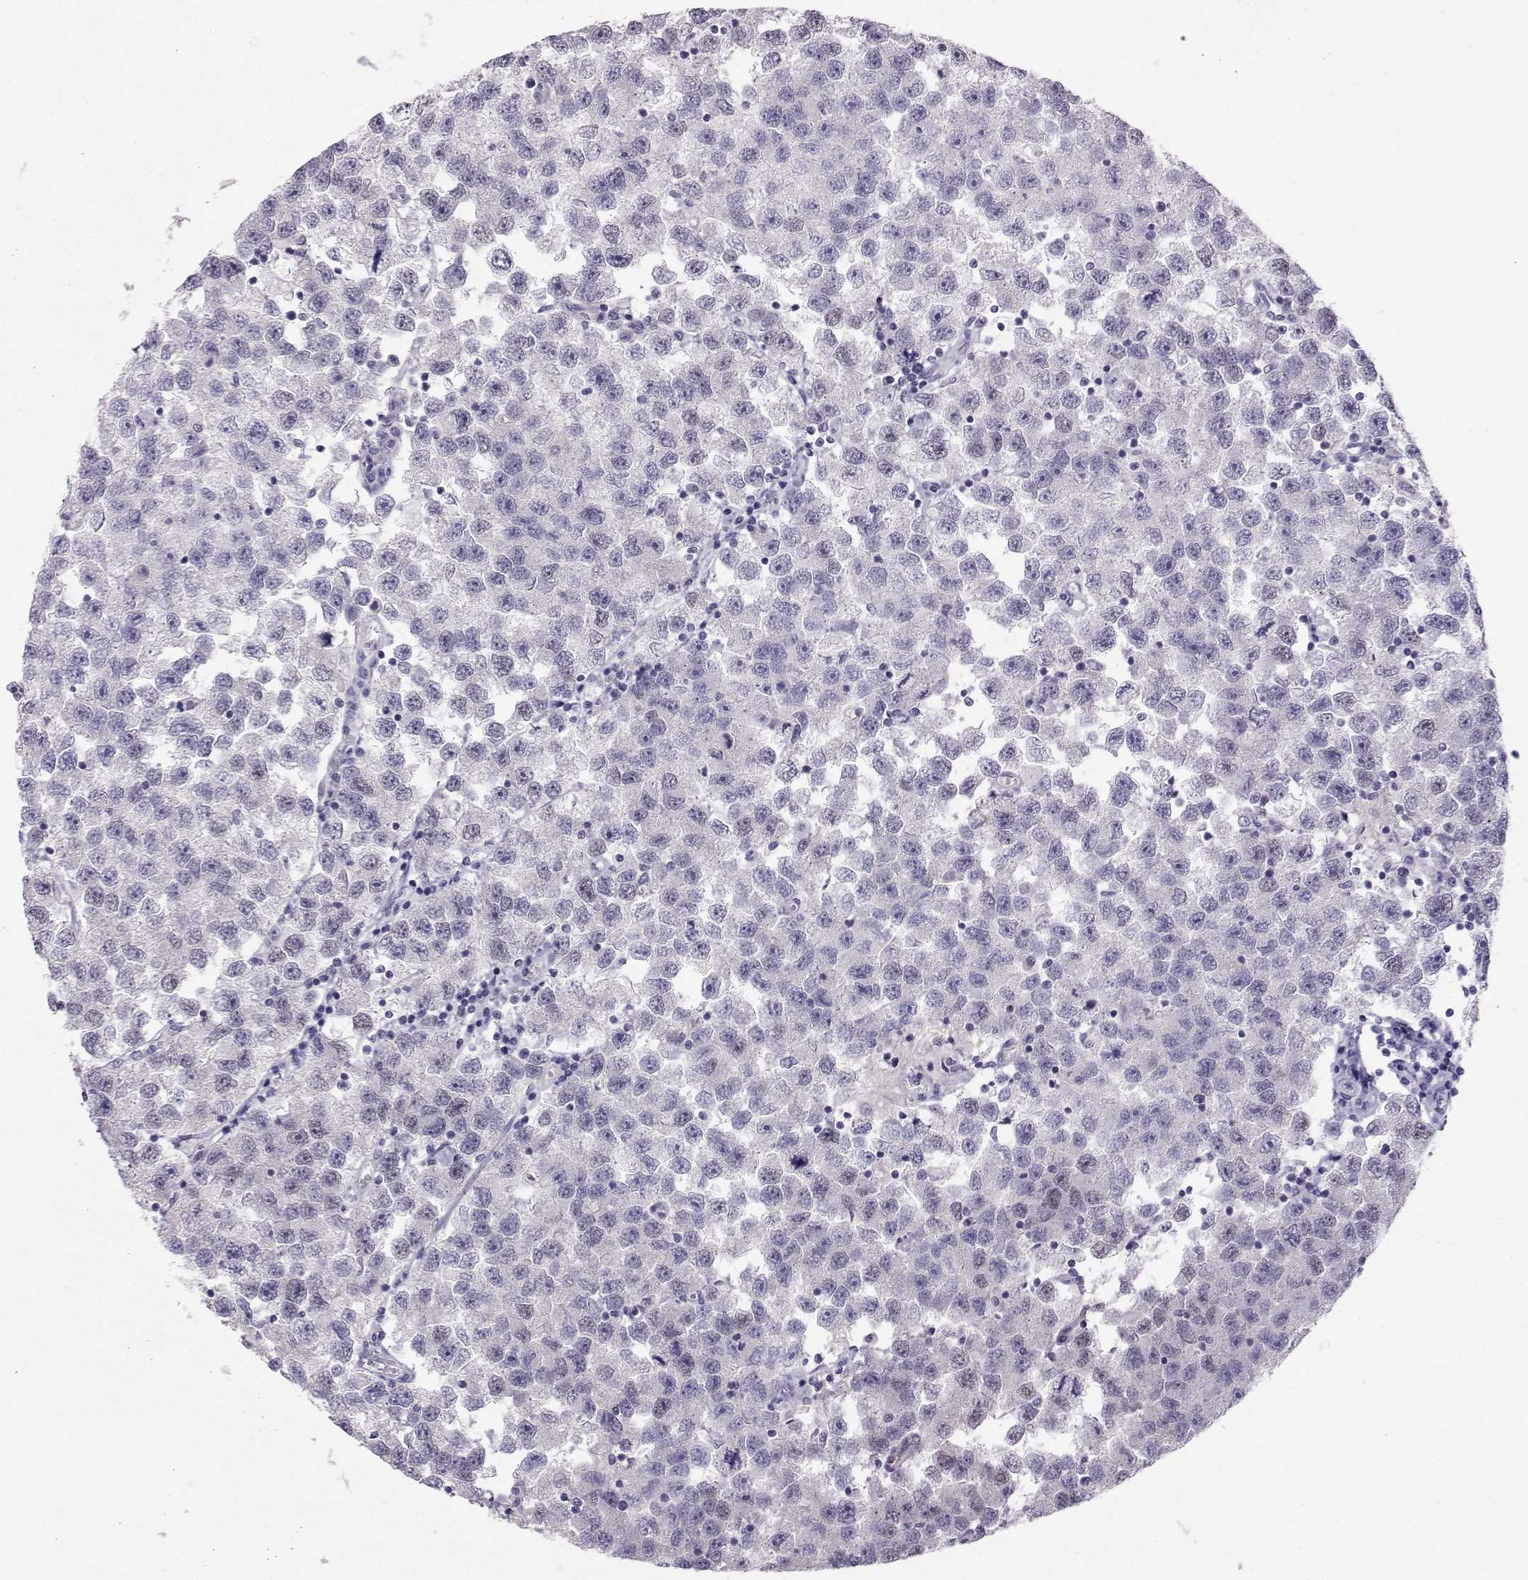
{"staining": {"intensity": "moderate", "quantity": "<25%", "location": "nuclear"}, "tissue": "testis cancer", "cell_type": "Tumor cells", "image_type": "cancer", "snomed": [{"axis": "morphology", "description": "Seminoma, NOS"}, {"axis": "topography", "description": "Testis"}], "caption": "Testis cancer (seminoma) stained for a protein (brown) demonstrates moderate nuclear positive staining in approximately <25% of tumor cells.", "gene": "DNAAF1", "patient": {"sex": "male", "age": 26}}